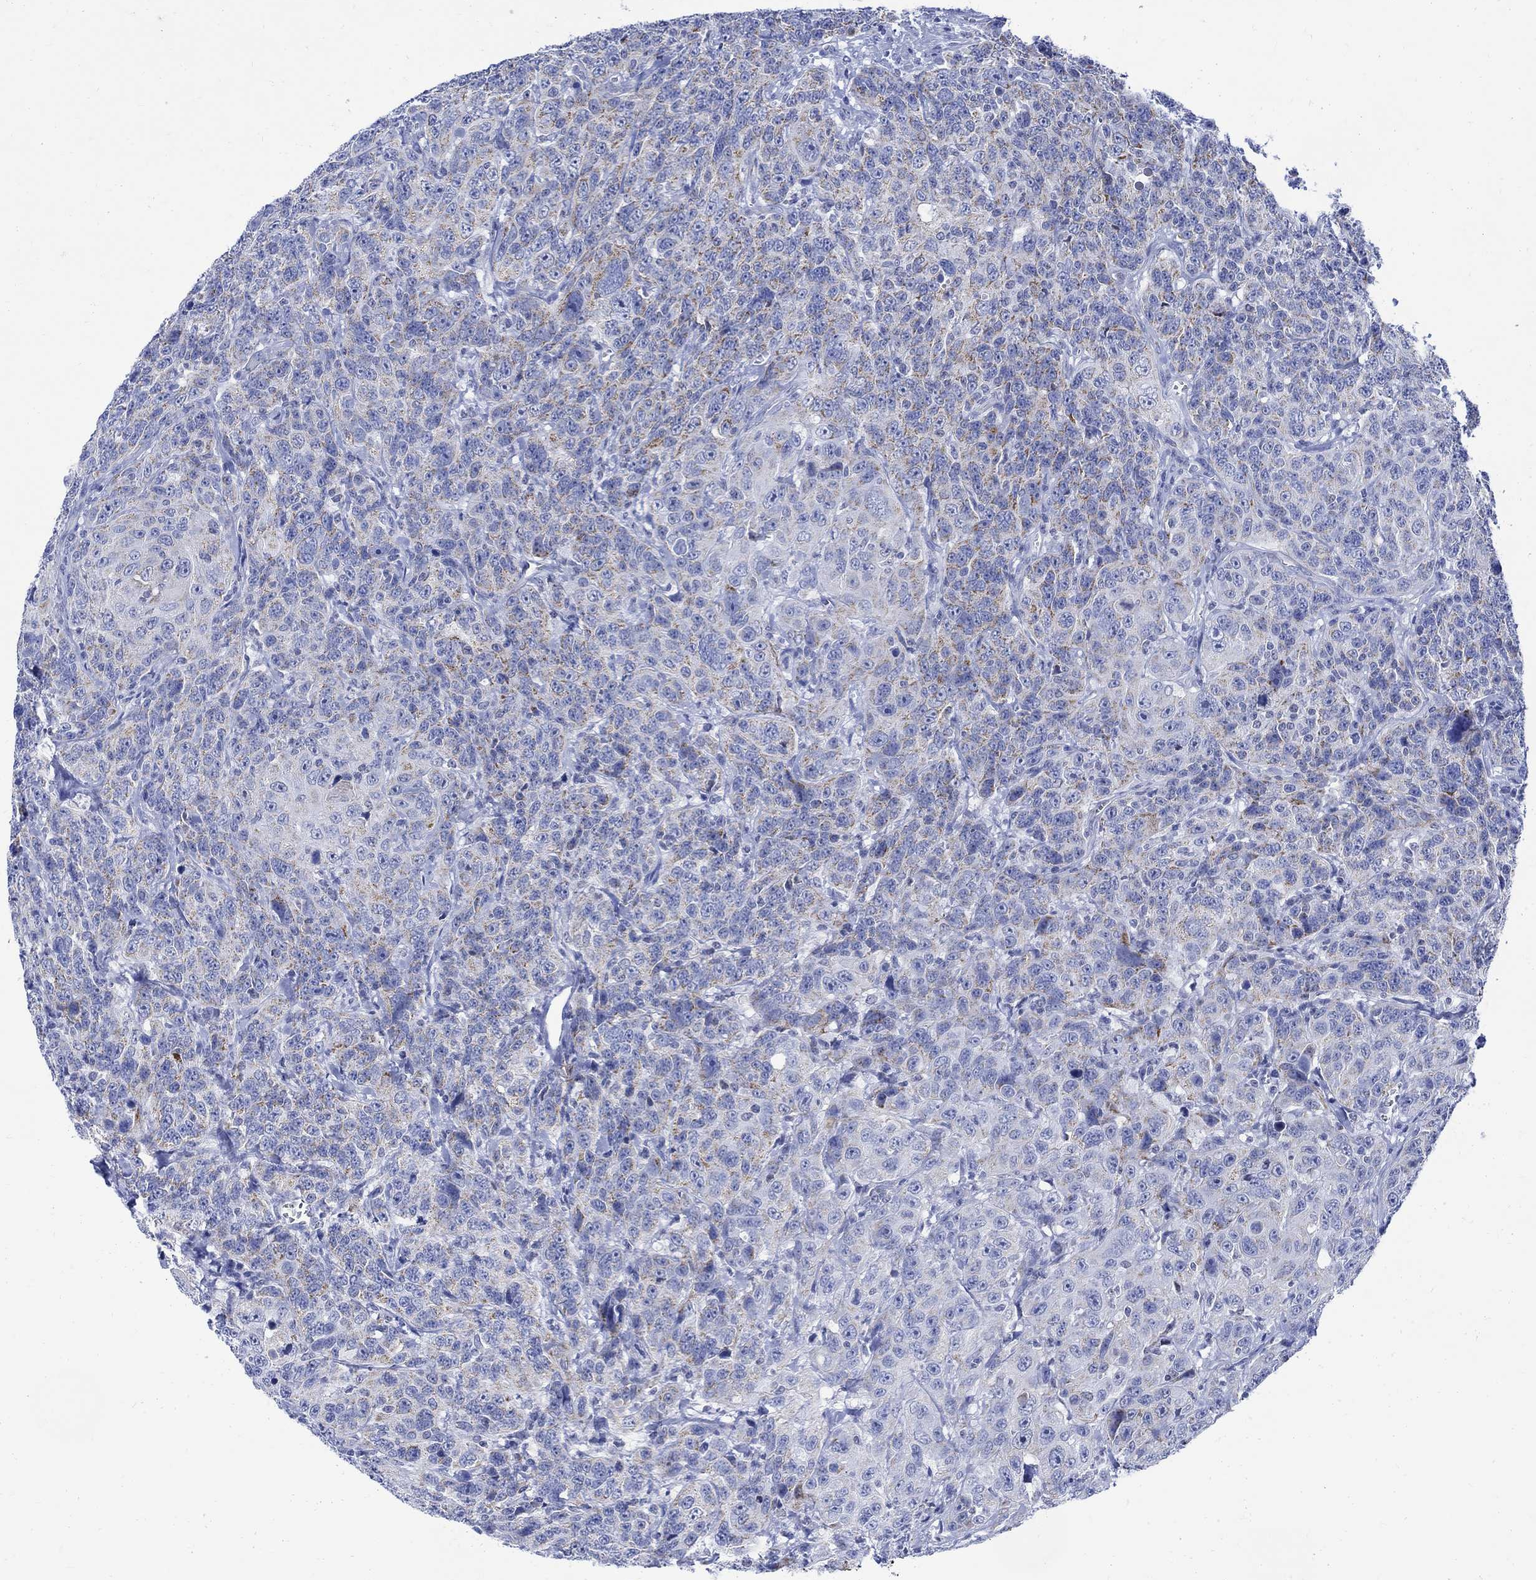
{"staining": {"intensity": "weak", "quantity": "<25%", "location": "cytoplasmic/membranous"}, "tissue": "urothelial cancer", "cell_type": "Tumor cells", "image_type": "cancer", "snomed": [{"axis": "morphology", "description": "Urothelial carcinoma, NOS"}, {"axis": "morphology", "description": "Urothelial carcinoma, High grade"}, {"axis": "topography", "description": "Urinary bladder"}], "caption": "DAB immunohistochemical staining of human transitional cell carcinoma exhibits no significant positivity in tumor cells. (DAB (3,3'-diaminobenzidine) immunohistochemistry with hematoxylin counter stain).", "gene": "CPLX2", "patient": {"sex": "female", "age": 73}}